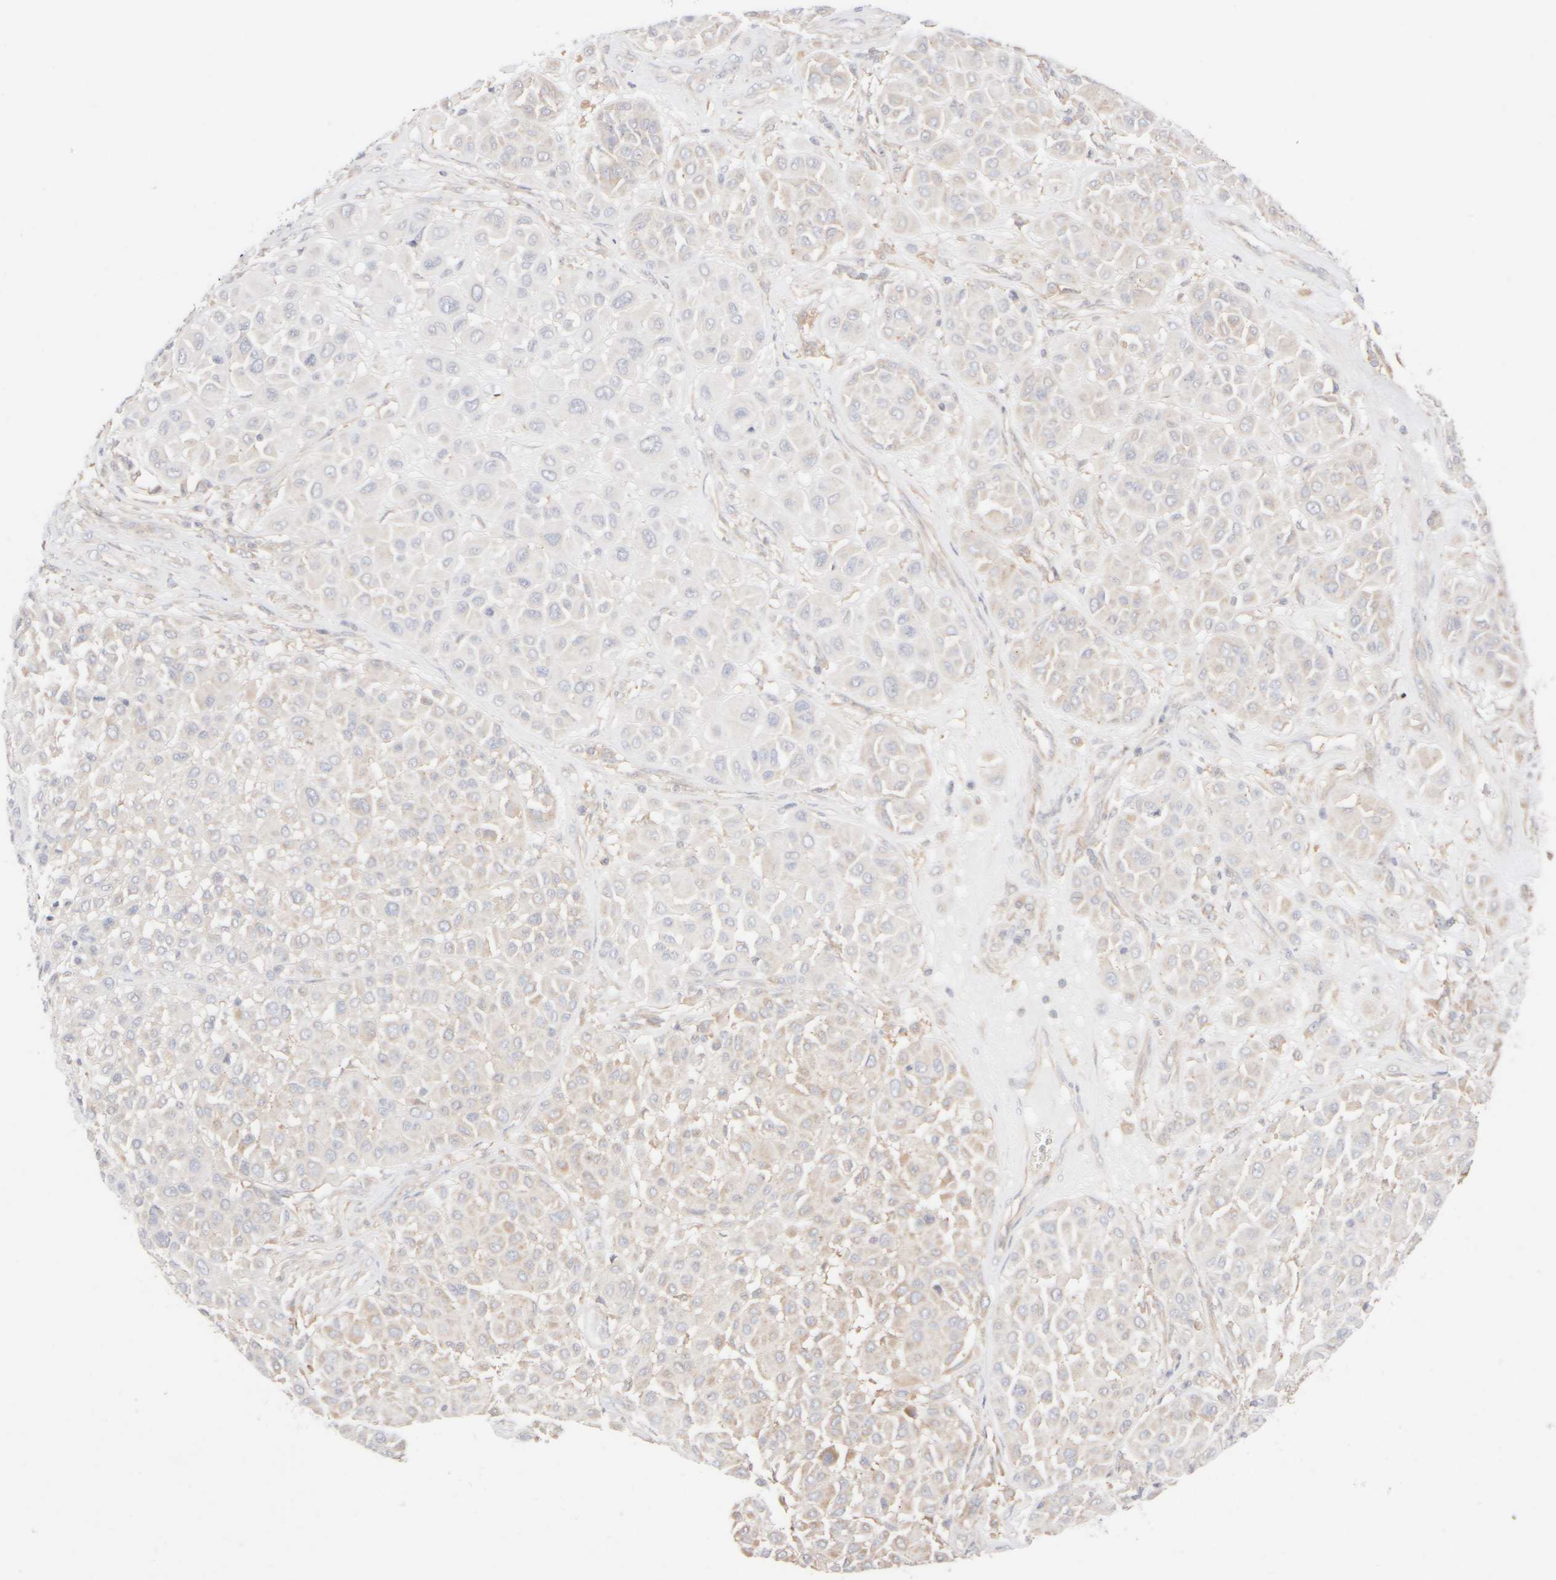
{"staining": {"intensity": "weak", "quantity": "25%-75%", "location": "cytoplasmic/membranous"}, "tissue": "melanoma", "cell_type": "Tumor cells", "image_type": "cancer", "snomed": [{"axis": "morphology", "description": "Malignant melanoma, Metastatic site"}, {"axis": "topography", "description": "Soft tissue"}], "caption": "An immunohistochemistry histopathology image of neoplastic tissue is shown. Protein staining in brown highlights weak cytoplasmic/membranous positivity in melanoma within tumor cells.", "gene": "RABEP1", "patient": {"sex": "male", "age": 41}}